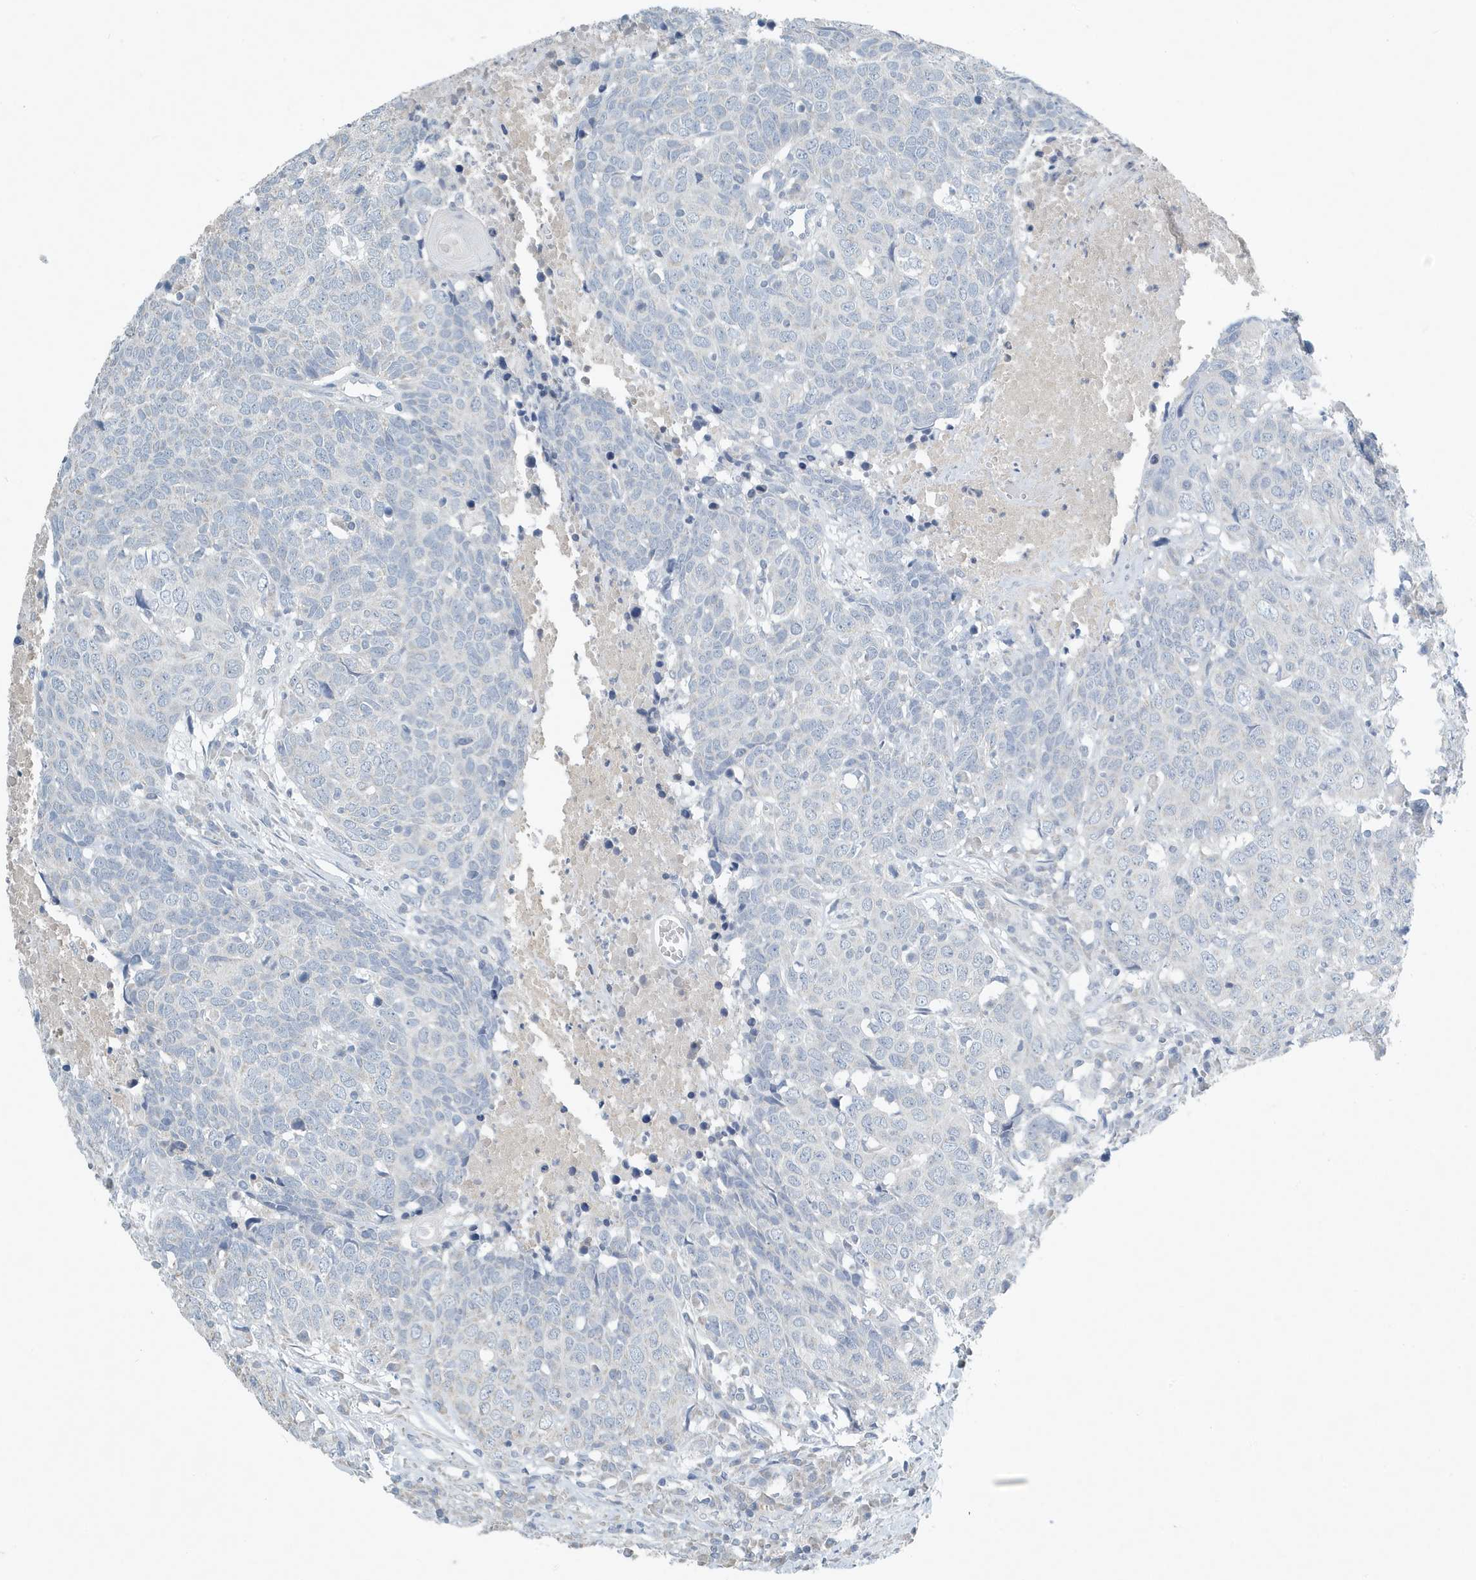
{"staining": {"intensity": "negative", "quantity": "none", "location": "none"}, "tissue": "head and neck cancer", "cell_type": "Tumor cells", "image_type": "cancer", "snomed": [{"axis": "morphology", "description": "Squamous cell carcinoma, NOS"}, {"axis": "topography", "description": "Head-Neck"}], "caption": "A high-resolution micrograph shows immunohistochemistry (IHC) staining of head and neck cancer, which shows no significant expression in tumor cells. The staining is performed using DAB (3,3'-diaminobenzidine) brown chromogen with nuclei counter-stained in using hematoxylin.", "gene": "UGT2B4", "patient": {"sex": "male", "age": 66}}